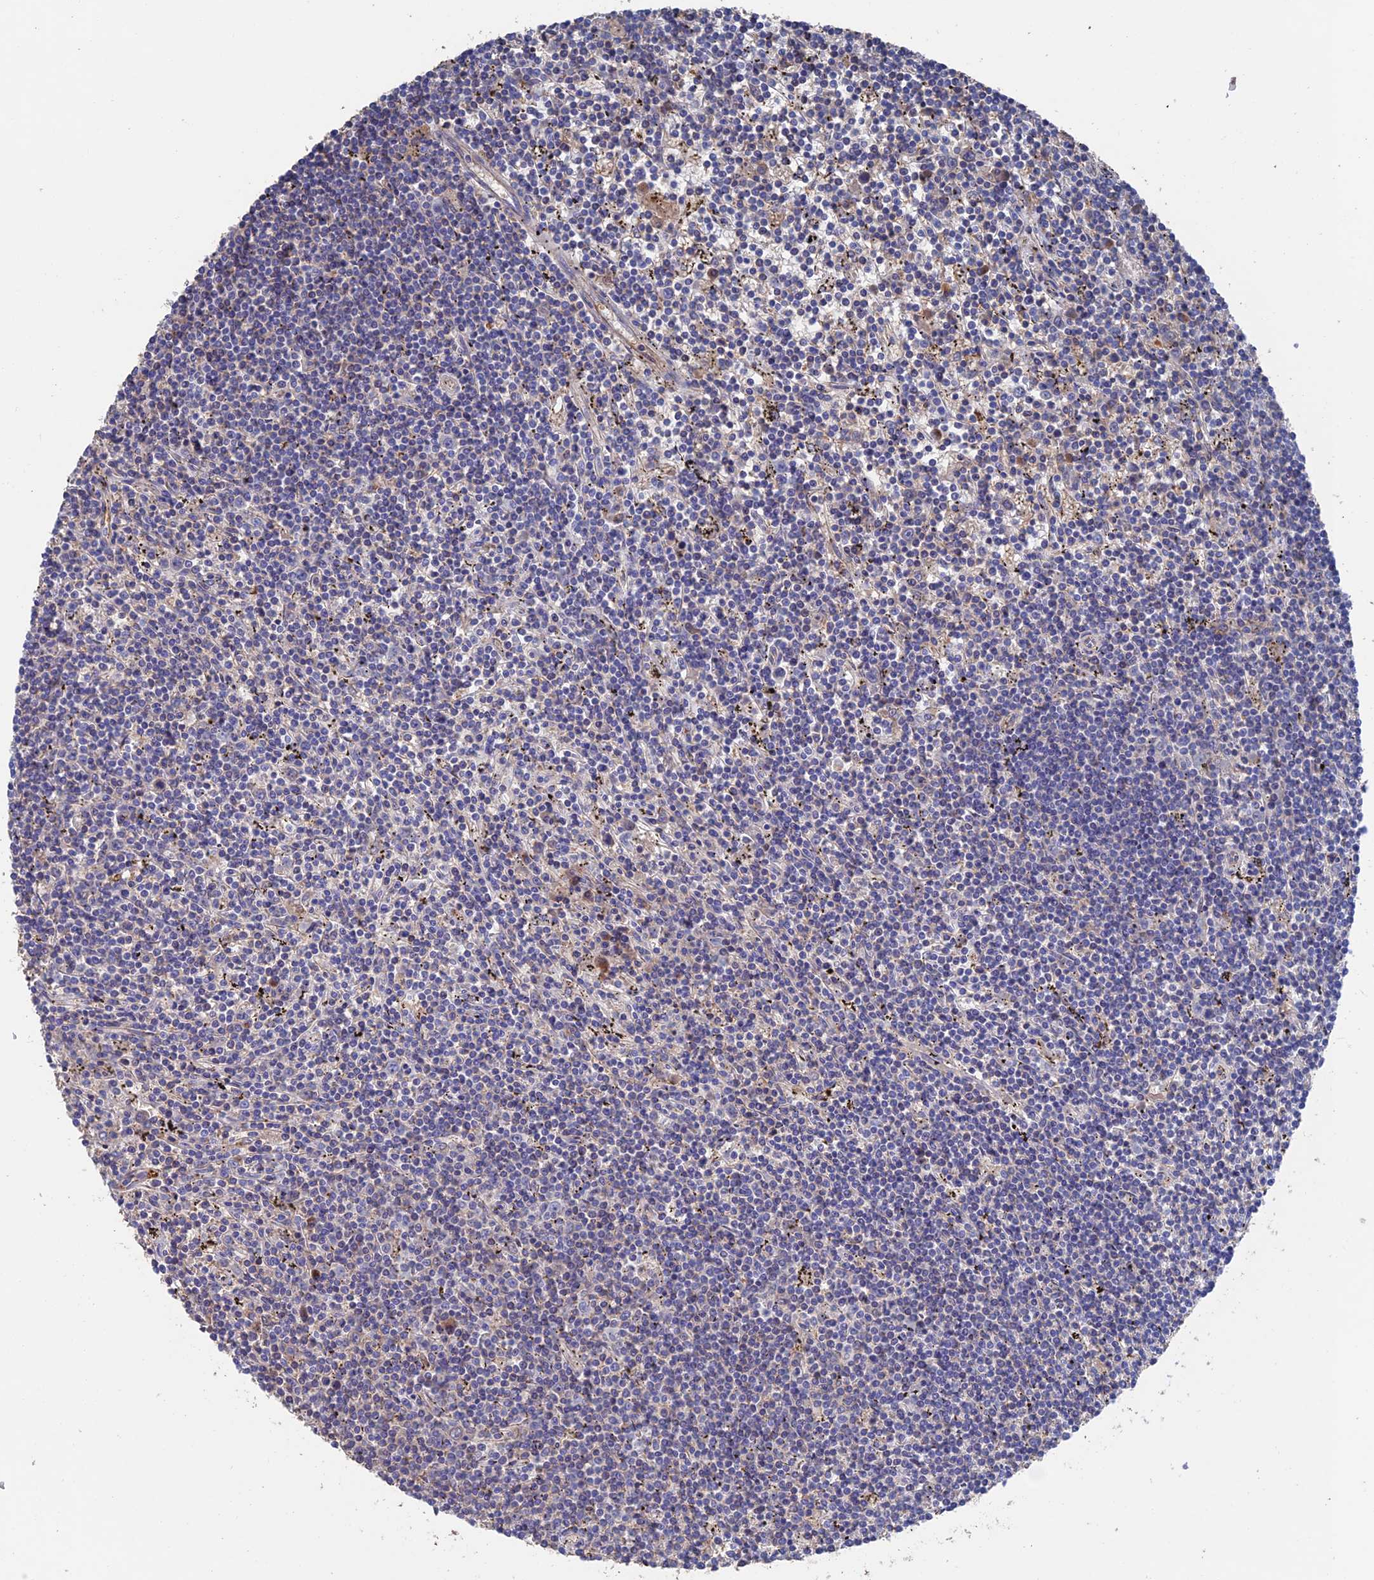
{"staining": {"intensity": "negative", "quantity": "none", "location": "none"}, "tissue": "lymphoma", "cell_type": "Tumor cells", "image_type": "cancer", "snomed": [{"axis": "morphology", "description": "Malignant lymphoma, non-Hodgkin's type, Low grade"}, {"axis": "topography", "description": "Spleen"}], "caption": "High magnification brightfield microscopy of low-grade malignant lymphoma, non-Hodgkin's type stained with DAB (3,3'-diaminobenzidine) (brown) and counterstained with hematoxylin (blue): tumor cells show no significant staining.", "gene": "HPF1", "patient": {"sex": "male", "age": 76}}